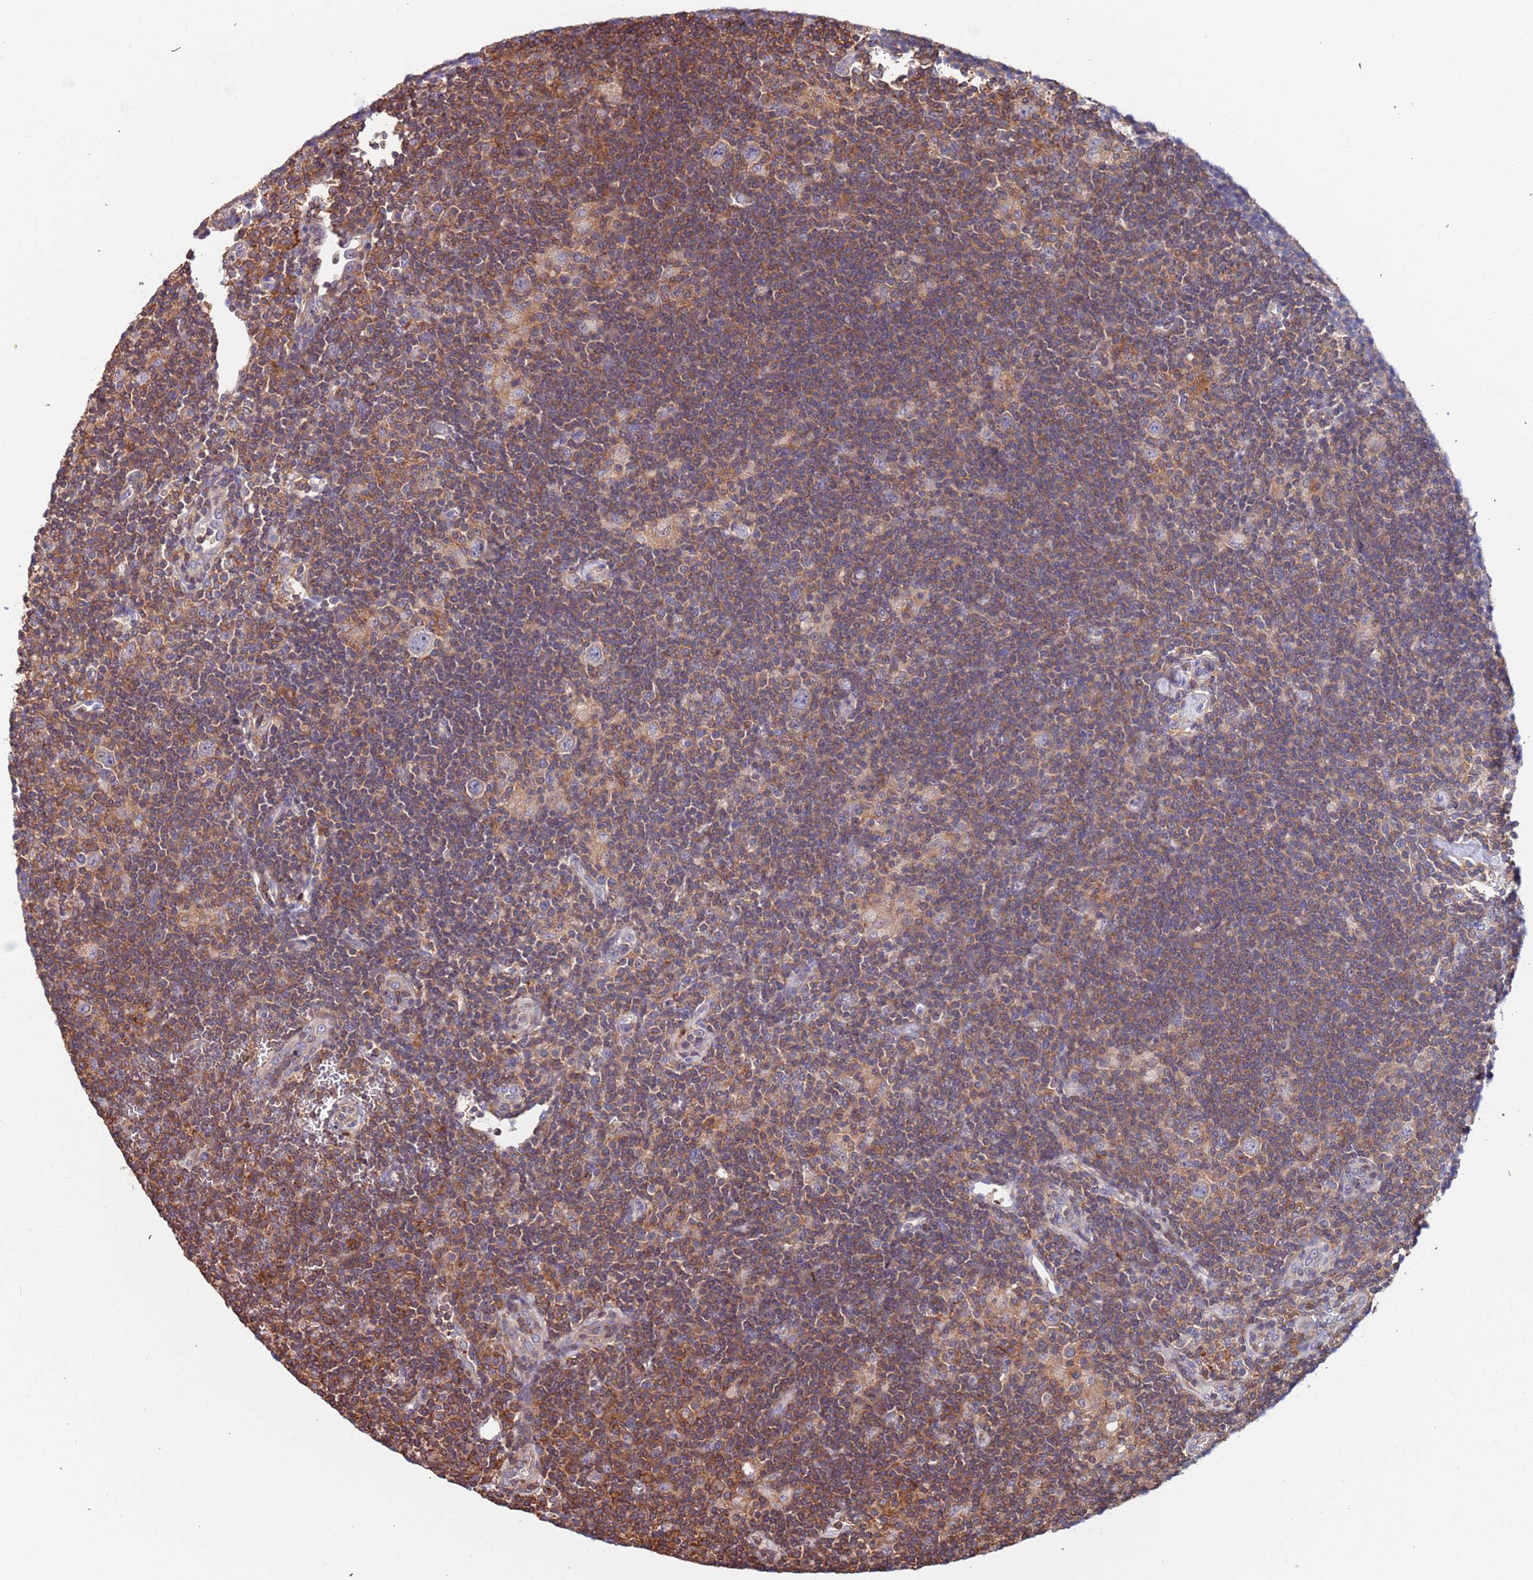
{"staining": {"intensity": "negative", "quantity": "none", "location": "none"}, "tissue": "lymphoma", "cell_type": "Tumor cells", "image_type": "cancer", "snomed": [{"axis": "morphology", "description": "Hodgkin's disease, NOS"}, {"axis": "topography", "description": "Lymph node"}], "caption": "Tumor cells show no significant protein expression in Hodgkin's disease. (DAB (3,3'-diaminobenzidine) immunohistochemistry (IHC) with hematoxylin counter stain).", "gene": "SYT4", "patient": {"sex": "female", "age": 57}}